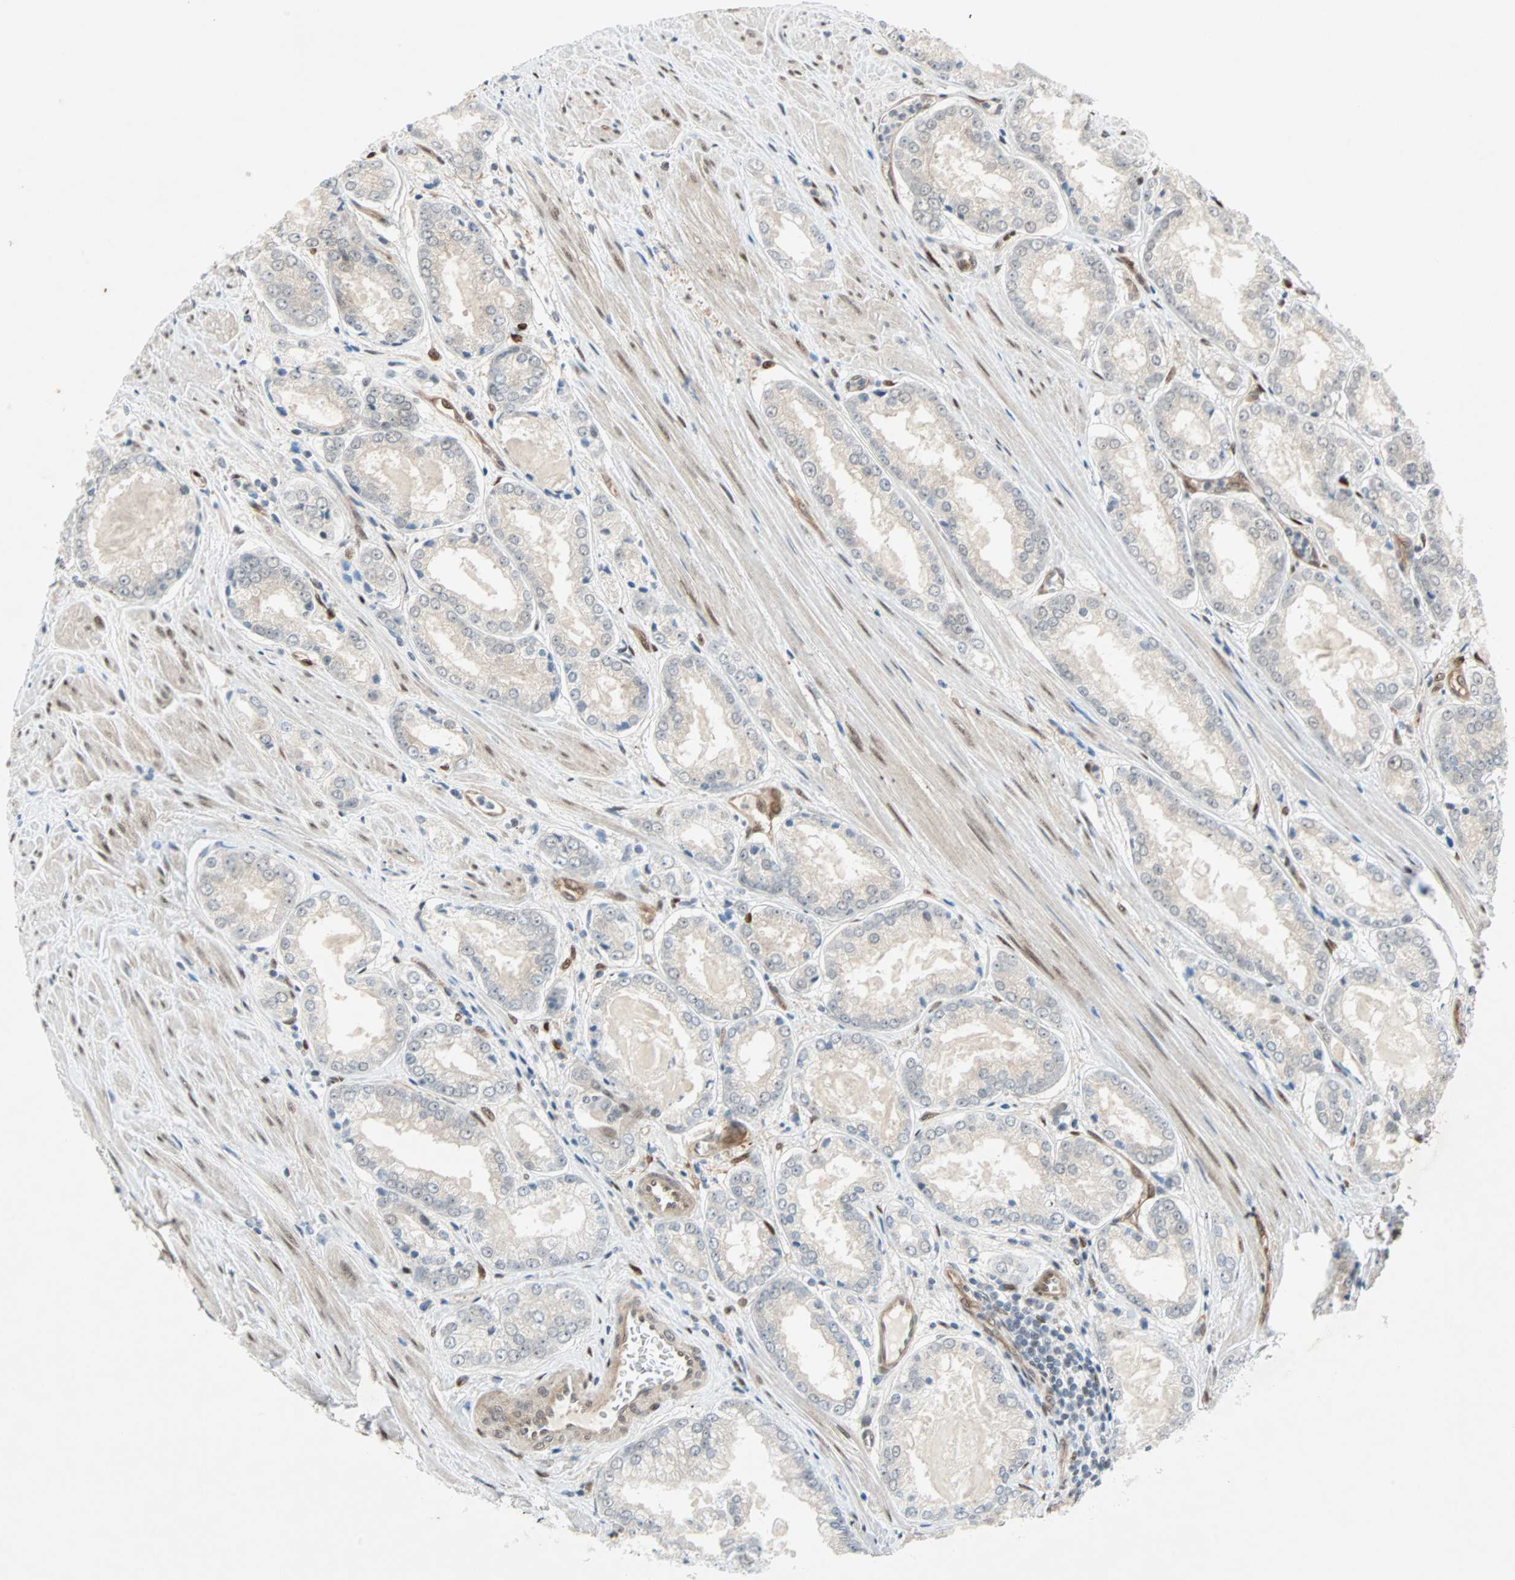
{"staining": {"intensity": "weak", "quantity": "25%-75%", "location": "cytoplasmic/membranous"}, "tissue": "prostate cancer", "cell_type": "Tumor cells", "image_type": "cancer", "snomed": [{"axis": "morphology", "description": "Adenocarcinoma, Low grade"}, {"axis": "topography", "description": "Prostate"}], "caption": "IHC micrograph of neoplastic tissue: human adenocarcinoma (low-grade) (prostate) stained using immunohistochemistry (IHC) exhibits low levels of weak protein expression localized specifically in the cytoplasmic/membranous of tumor cells, appearing as a cytoplasmic/membranous brown color.", "gene": "WWTR1", "patient": {"sex": "male", "age": 64}}